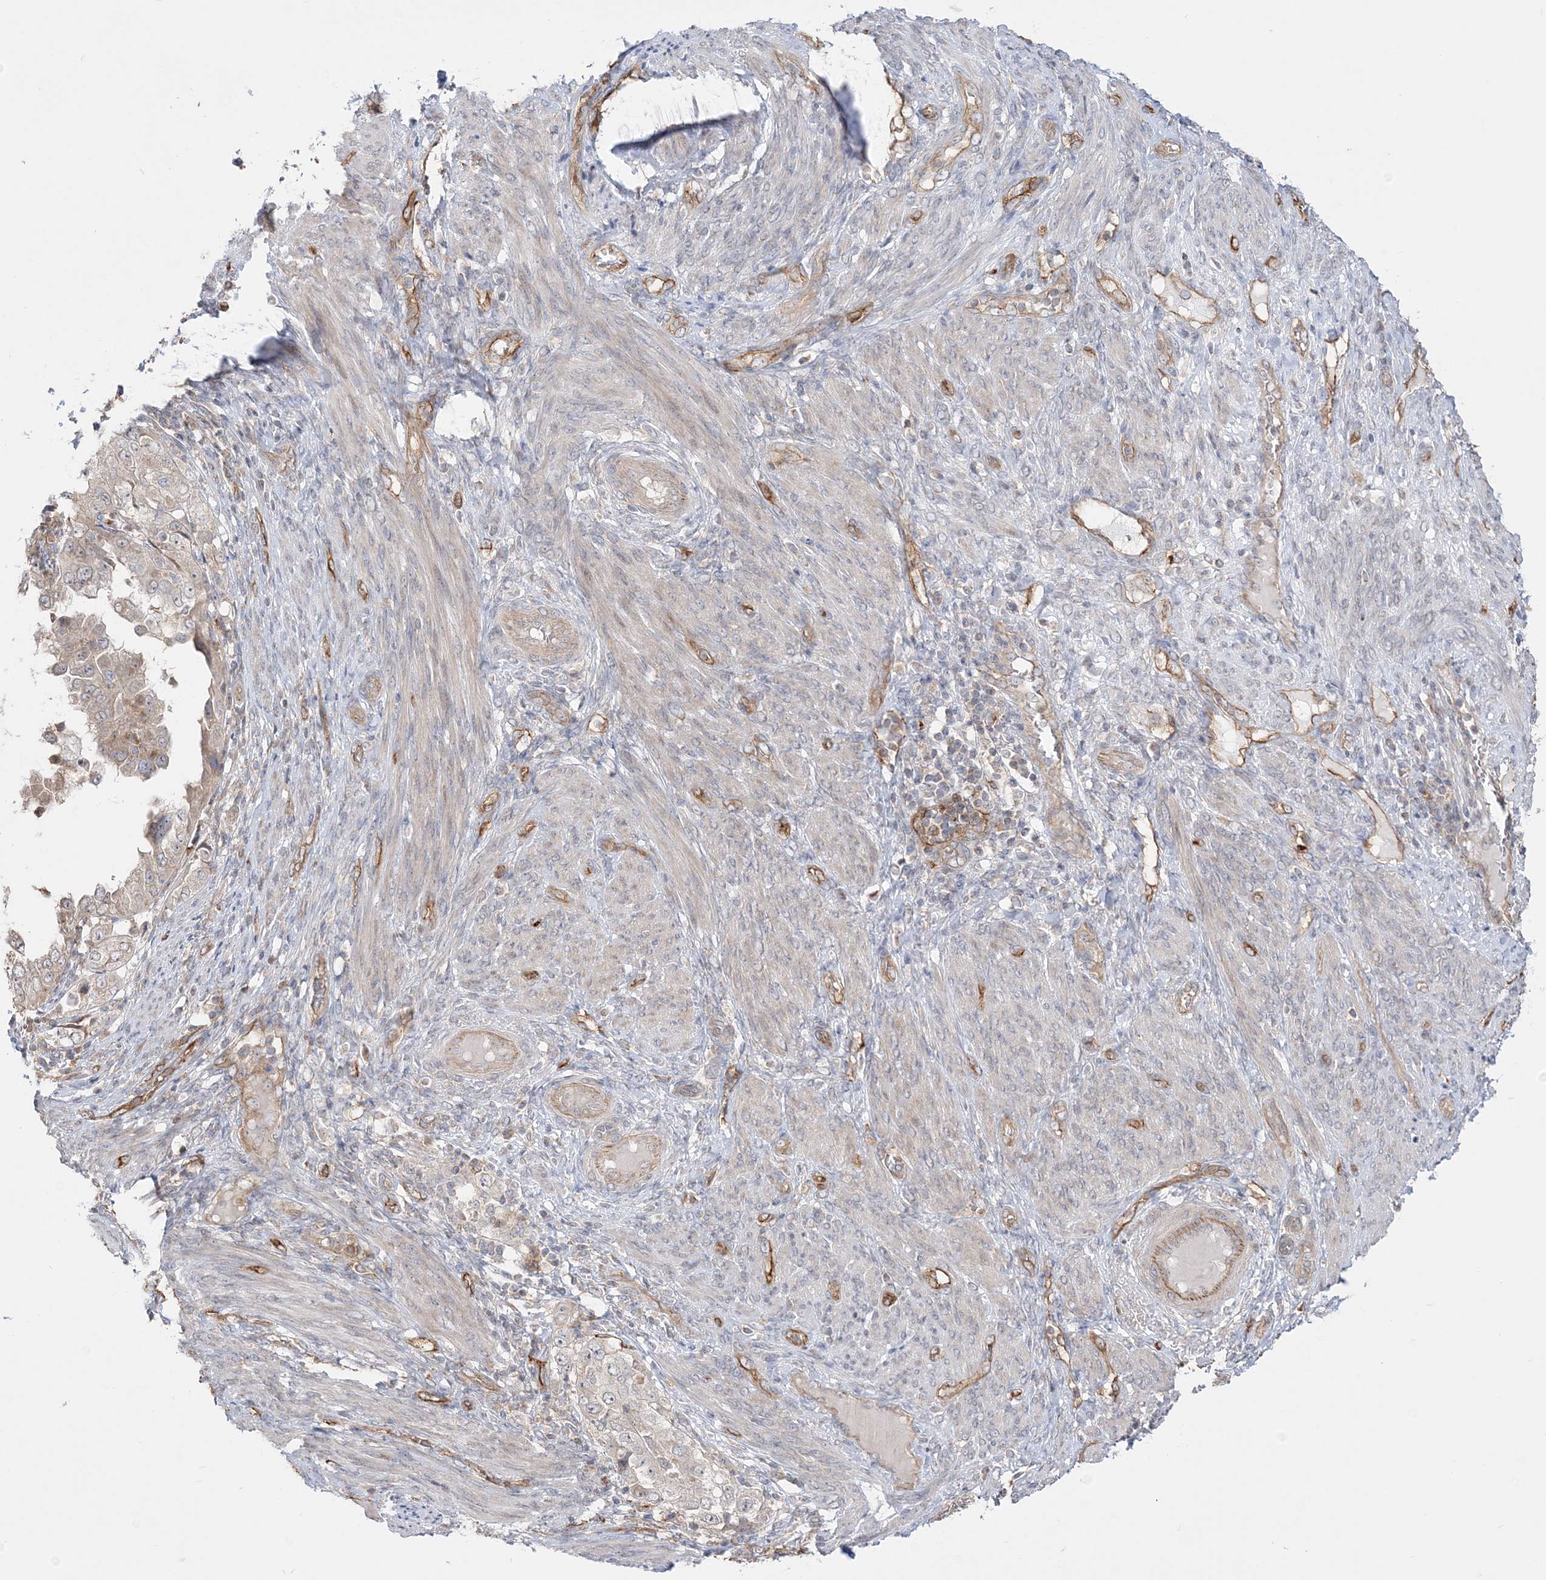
{"staining": {"intensity": "weak", "quantity": "25%-75%", "location": "cytoplasmic/membranous"}, "tissue": "endometrial cancer", "cell_type": "Tumor cells", "image_type": "cancer", "snomed": [{"axis": "morphology", "description": "Adenocarcinoma, NOS"}, {"axis": "topography", "description": "Endometrium"}], "caption": "An image showing weak cytoplasmic/membranous staining in about 25%-75% of tumor cells in endometrial adenocarcinoma, as visualized by brown immunohistochemical staining.", "gene": "FARSB", "patient": {"sex": "female", "age": 85}}